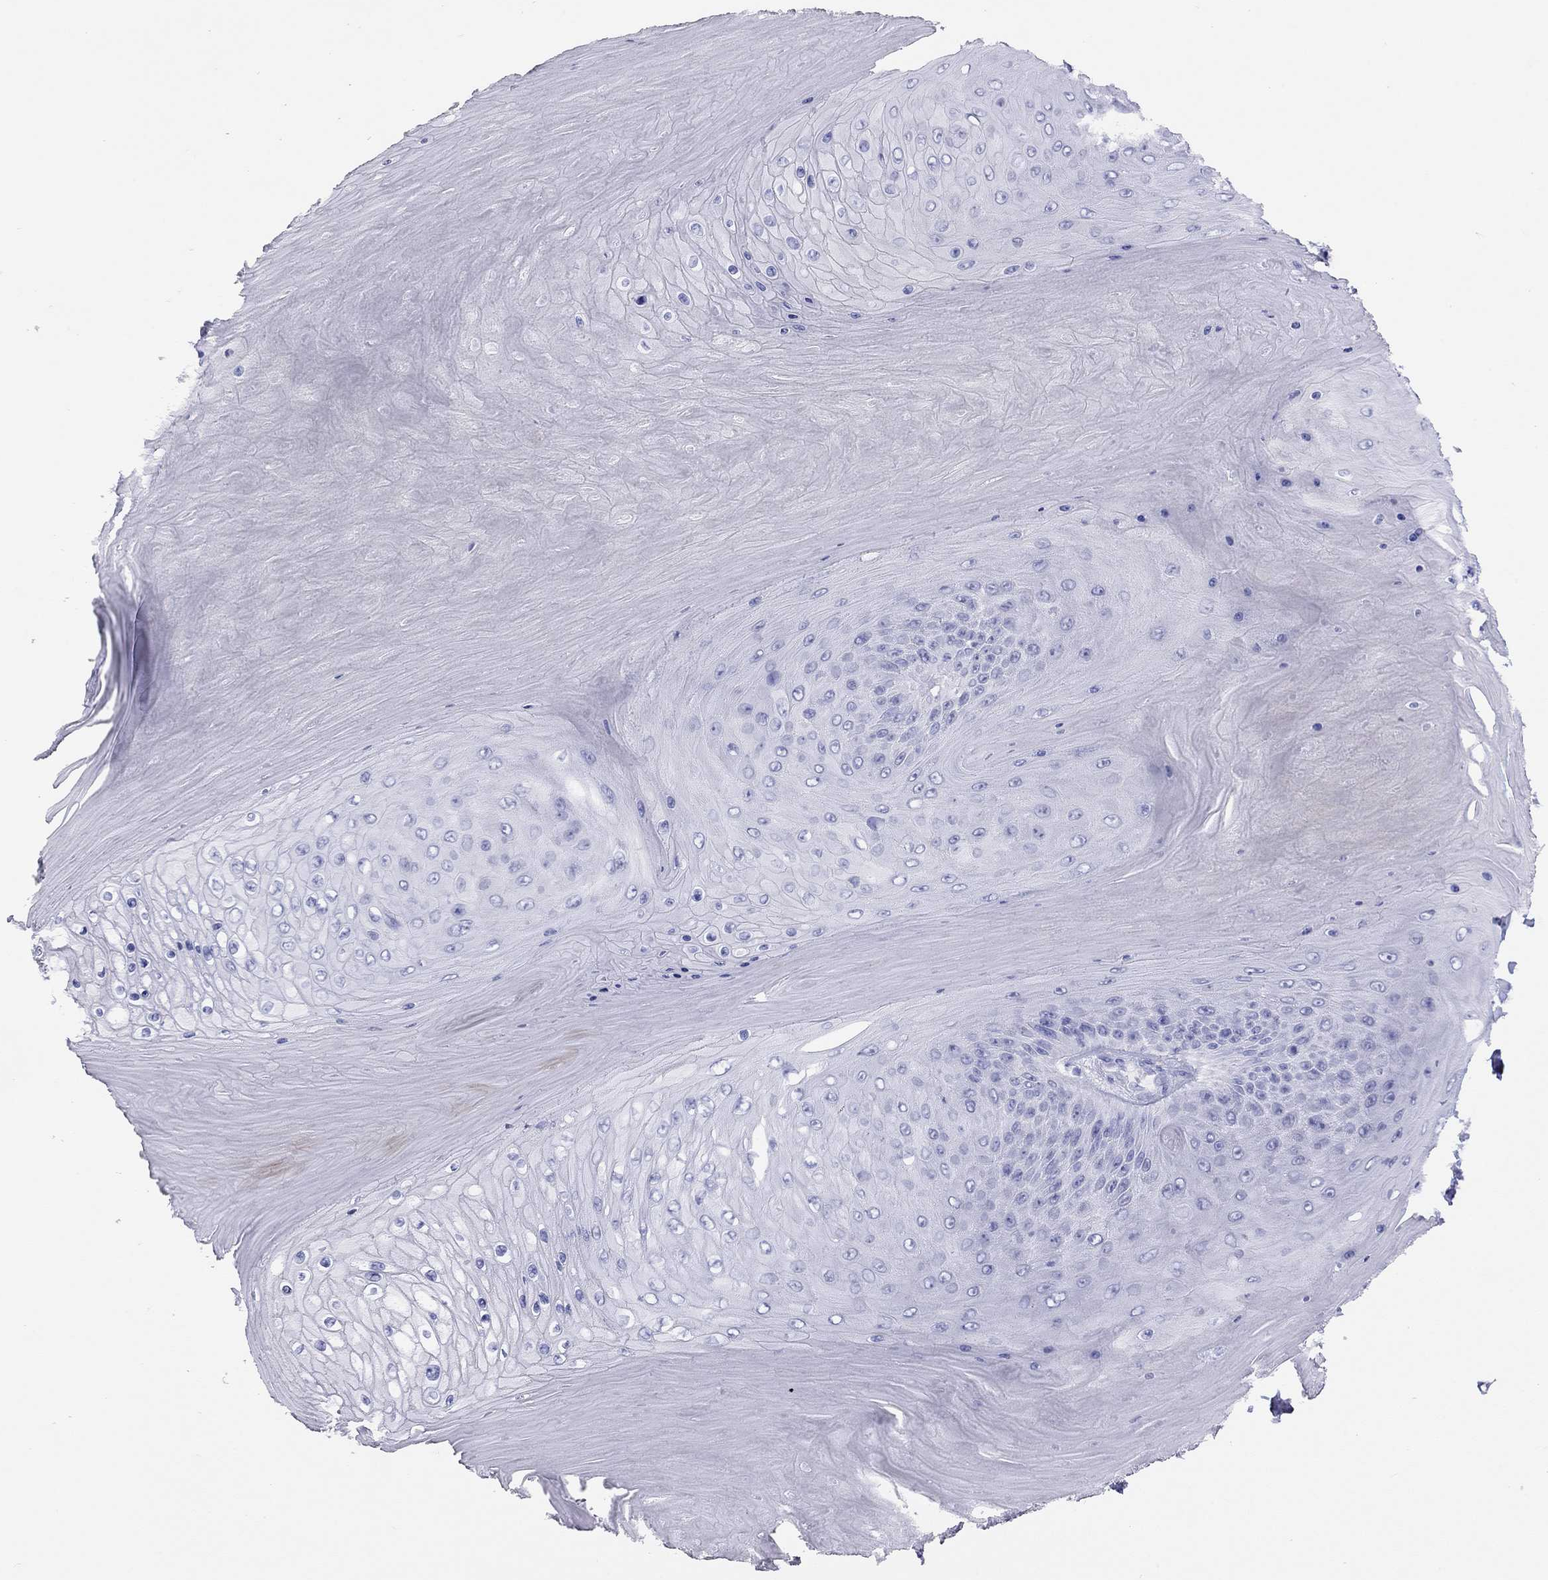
{"staining": {"intensity": "negative", "quantity": "none", "location": "none"}, "tissue": "skin cancer", "cell_type": "Tumor cells", "image_type": "cancer", "snomed": [{"axis": "morphology", "description": "Squamous cell carcinoma, NOS"}, {"axis": "topography", "description": "Skin"}], "caption": "A high-resolution histopathology image shows IHC staining of skin cancer, which exhibits no significant positivity in tumor cells.", "gene": "LRIT2", "patient": {"sex": "male", "age": 62}}